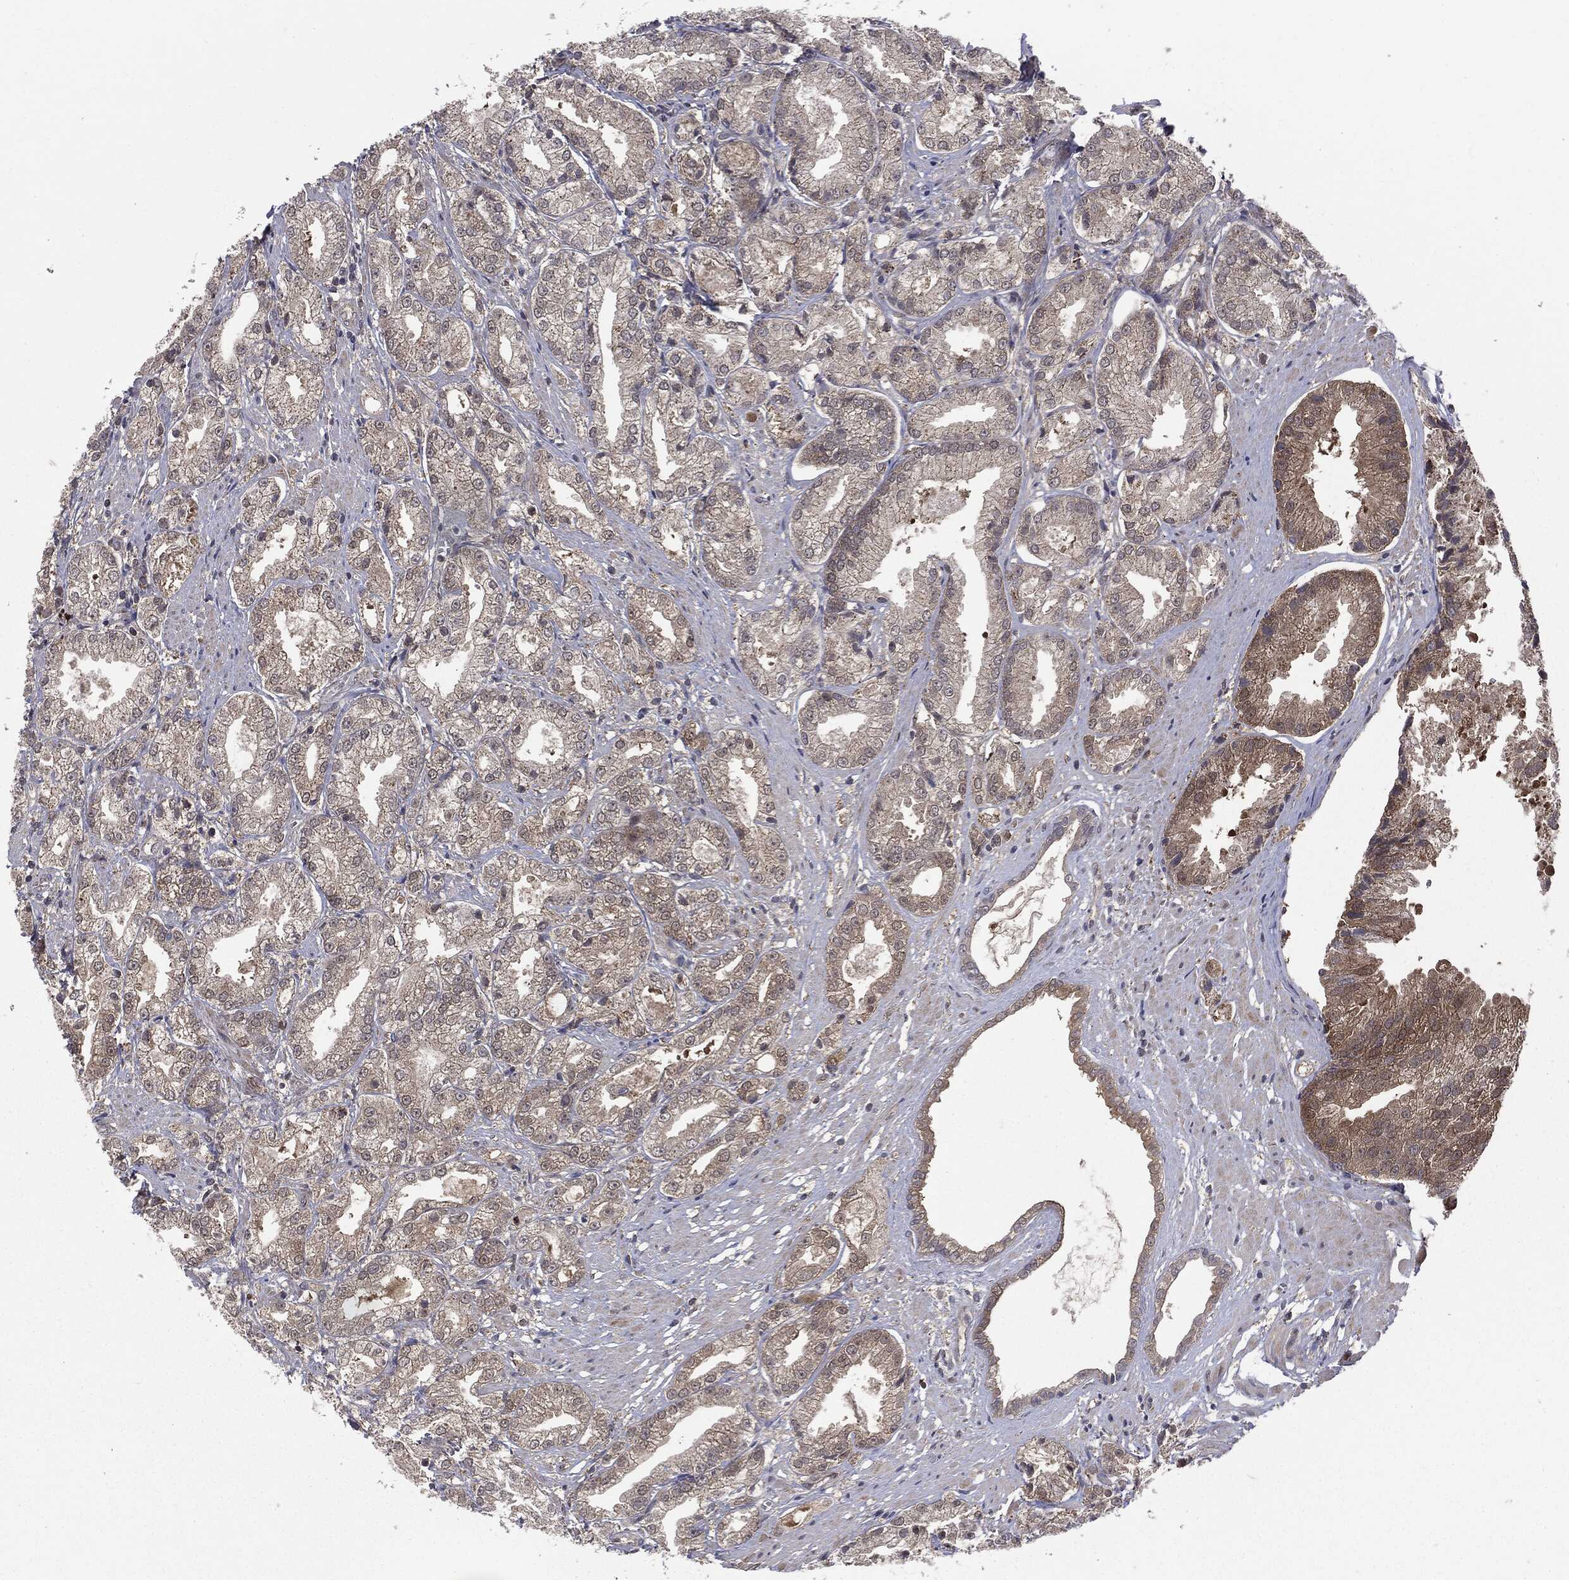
{"staining": {"intensity": "weak", "quantity": "<25%", "location": "cytoplasmic/membranous"}, "tissue": "prostate cancer", "cell_type": "Tumor cells", "image_type": "cancer", "snomed": [{"axis": "morphology", "description": "Adenocarcinoma, High grade"}, {"axis": "topography", "description": "Prostate"}], "caption": "The IHC histopathology image has no significant expression in tumor cells of prostate high-grade adenocarcinoma tissue.", "gene": "PTPA", "patient": {"sex": "male", "age": 61}}